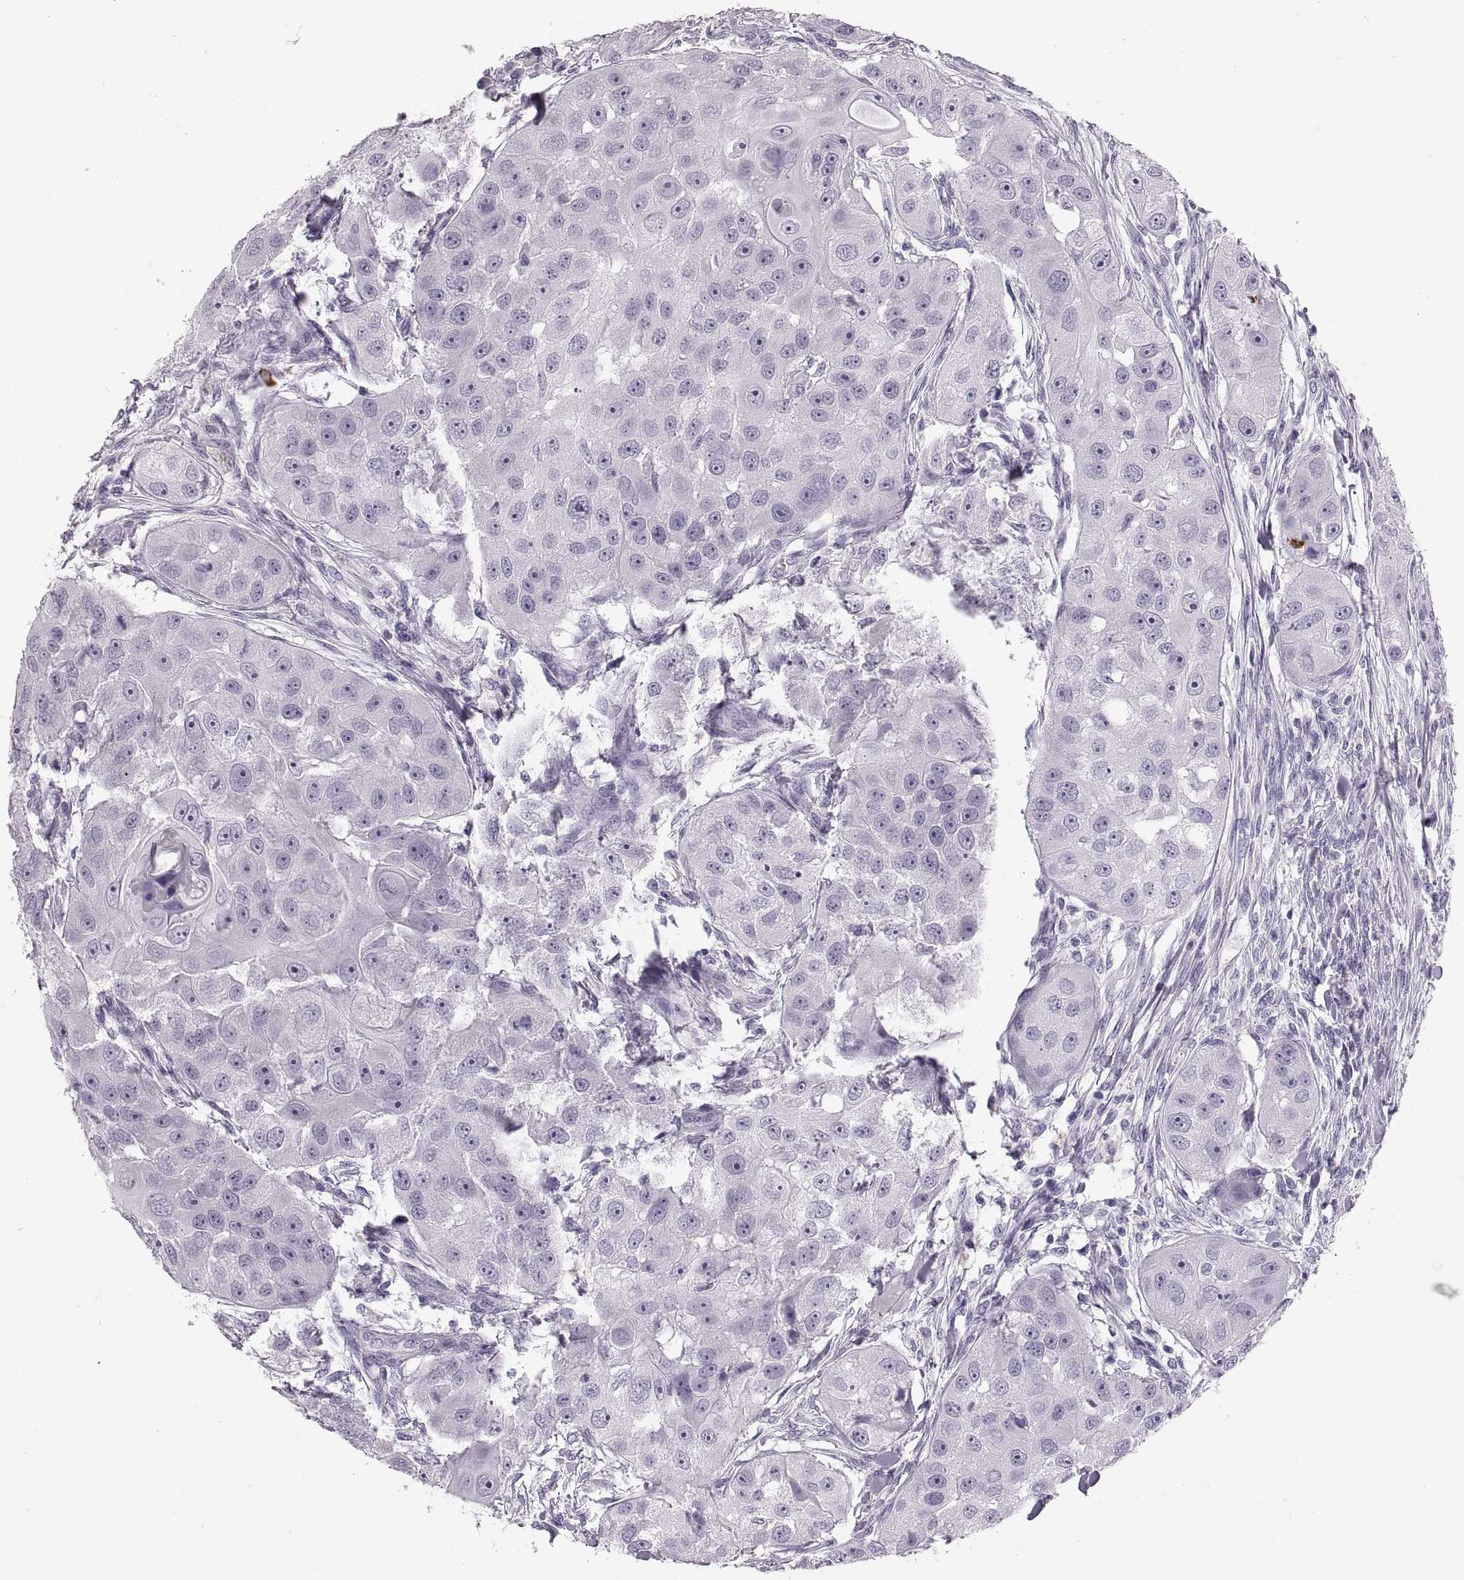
{"staining": {"intensity": "negative", "quantity": "none", "location": "none"}, "tissue": "head and neck cancer", "cell_type": "Tumor cells", "image_type": "cancer", "snomed": [{"axis": "morphology", "description": "Squamous cell carcinoma, NOS"}, {"axis": "topography", "description": "Head-Neck"}], "caption": "This is an immunohistochemistry (IHC) micrograph of squamous cell carcinoma (head and neck). There is no positivity in tumor cells.", "gene": "MILR1", "patient": {"sex": "male", "age": 51}}